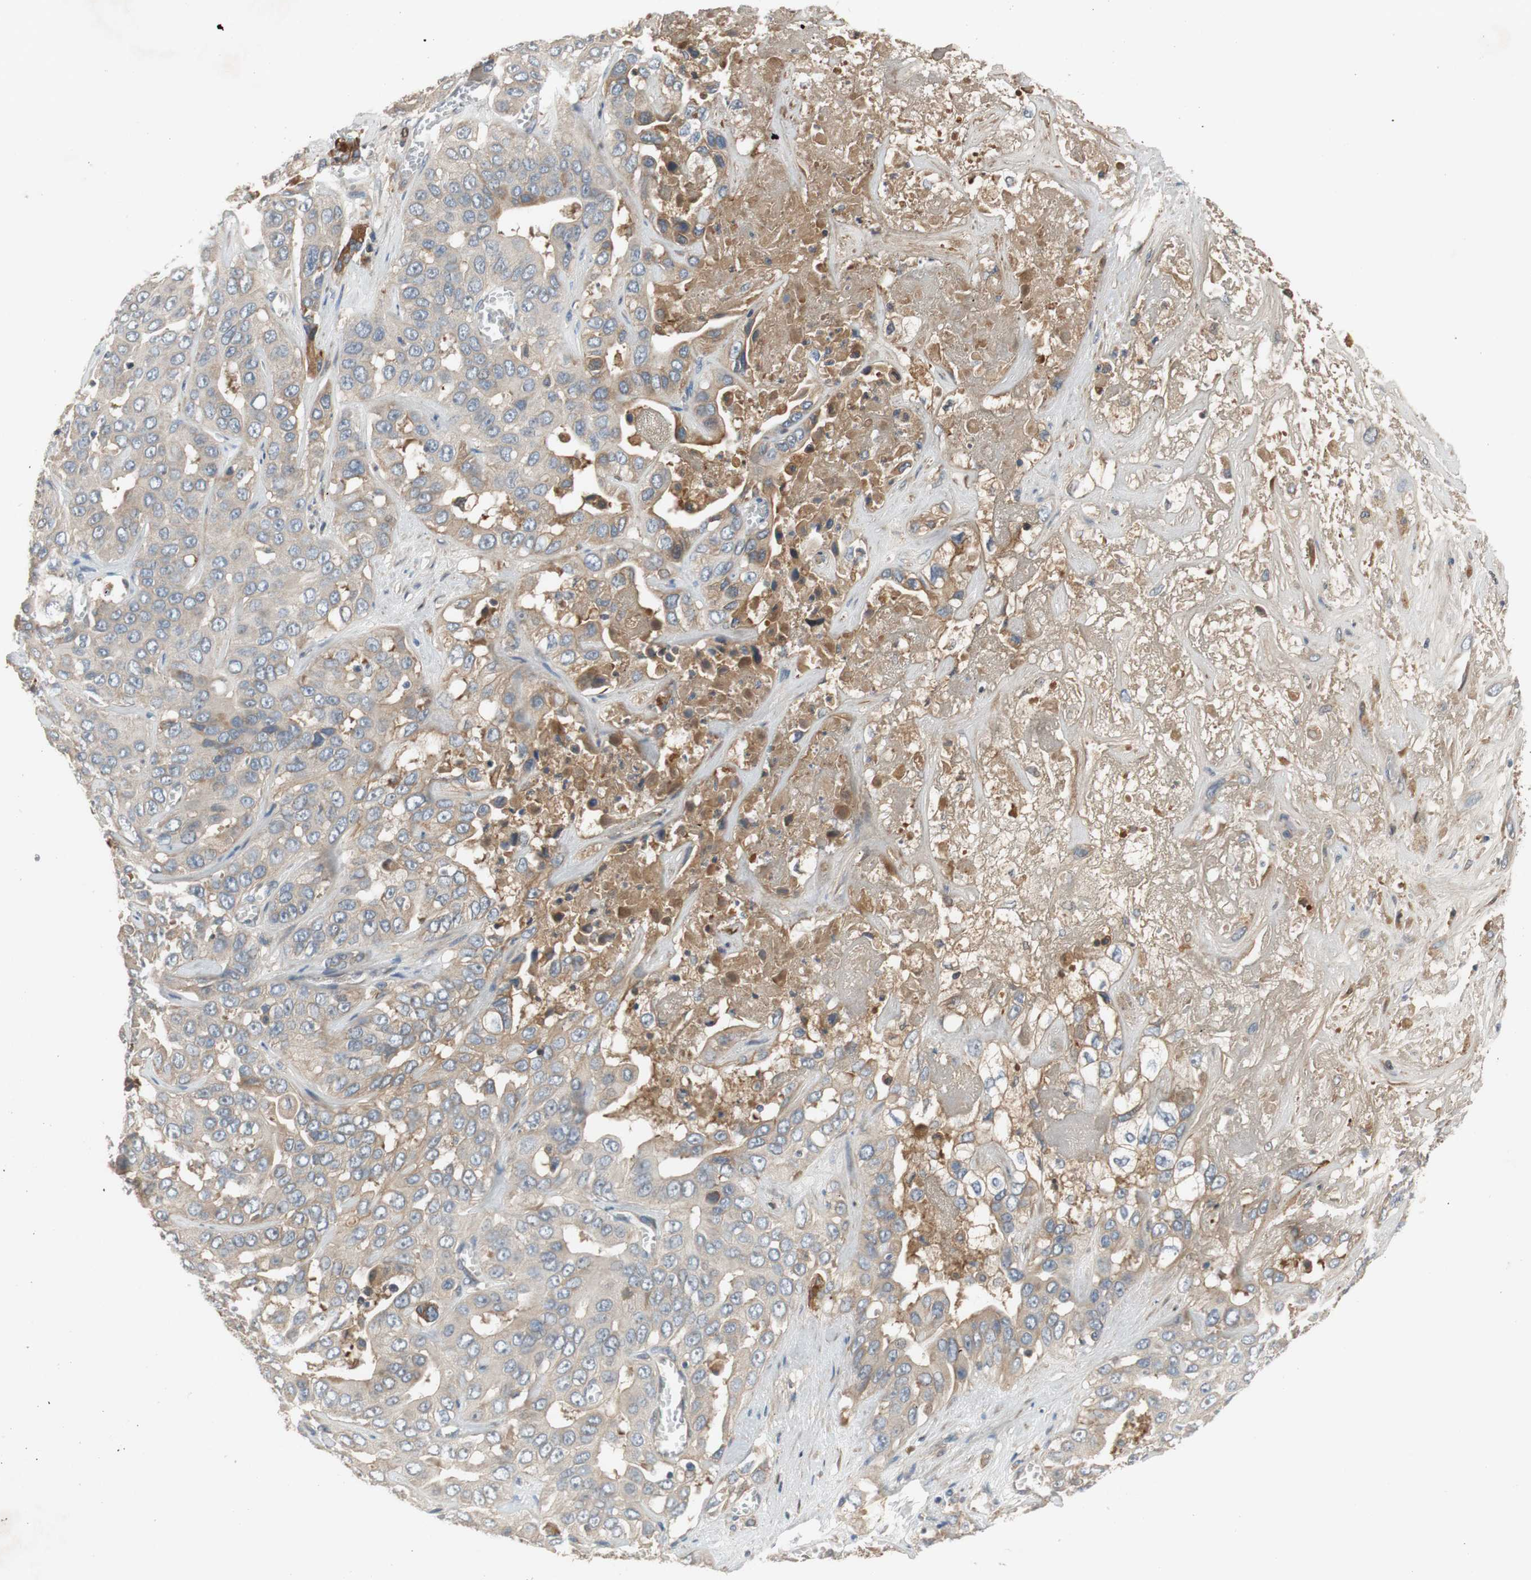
{"staining": {"intensity": "negative", "quantity": "none", "location": "none"}, "tissue": "liver cancer", "cell_type": "Tumor cells", "image_type": "cancer", "snomed": [{"axis": "morphology", "description": "Cholangiocarcinoma"}, {"axis": "topography", "description": "Liver"}], "caption": "A high-resolution micrograph shows immunohistochemistry (IHC) staining of liver cholangiocarcinoma, which reveals no significant positivity in tumor cells.", "gene": "C4A", "patient": {"sex": "female", "age": 52}}